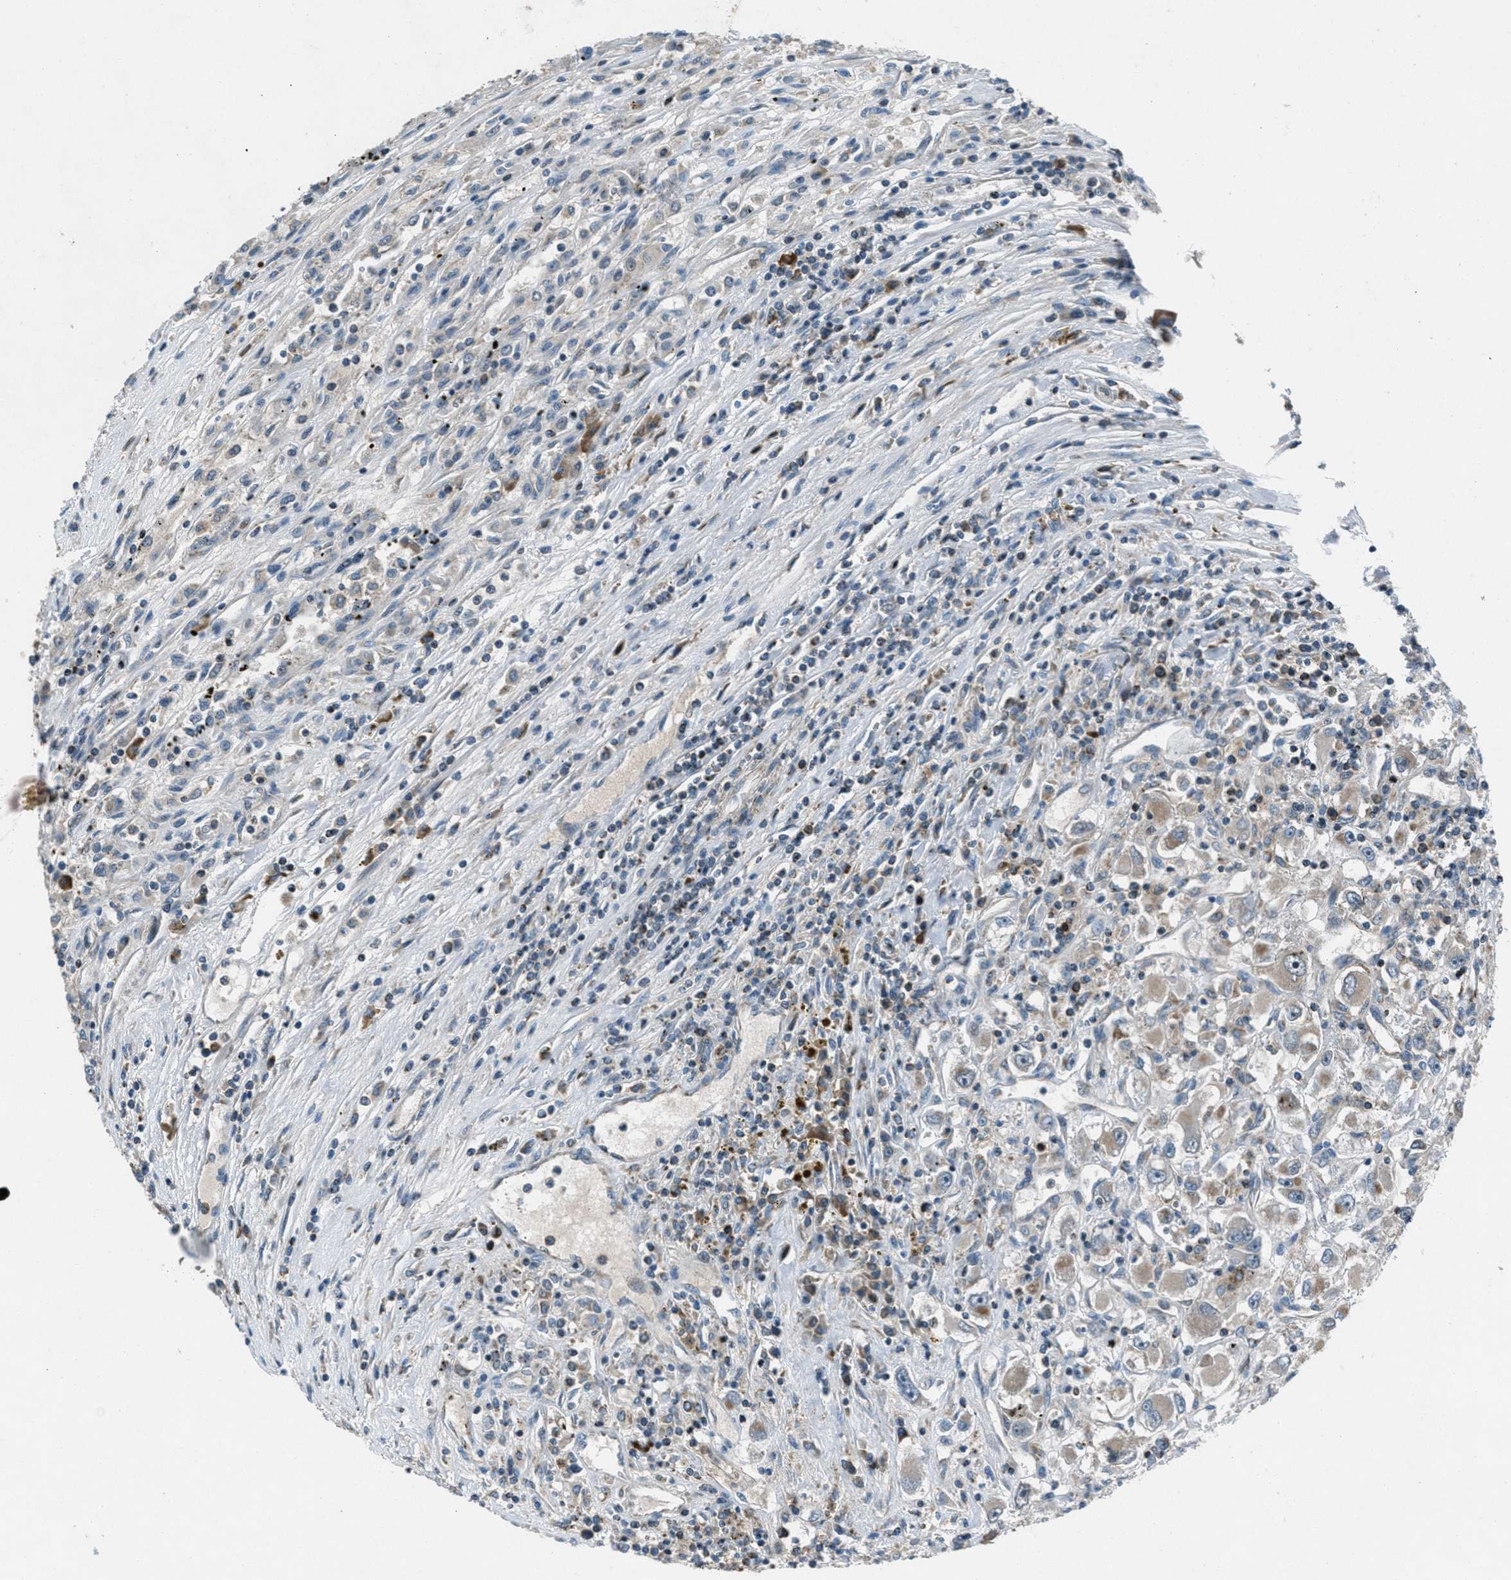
{"staining": {"intensity": "weak", "quantity": "25%-75%", "location": "cytoplasmic/membranous"}, "tissue": "renal cancer", "cell_type": "Tumor cells", "image_type": "cancer", "snomed": [{"axis": "morphology", "description": "Adenocarcinoma, NOS"}, {"axis": "topography", "description": "Kidney"}], "caption": "Protein positivity by immunohistochemistry displays weak cytoplasmic/membranous staining in about 25%-75% of tumor cells in renal adenocarcinoma.", "gene": "CLEC2D", "patient": {"sex": "female", "age": 52}}